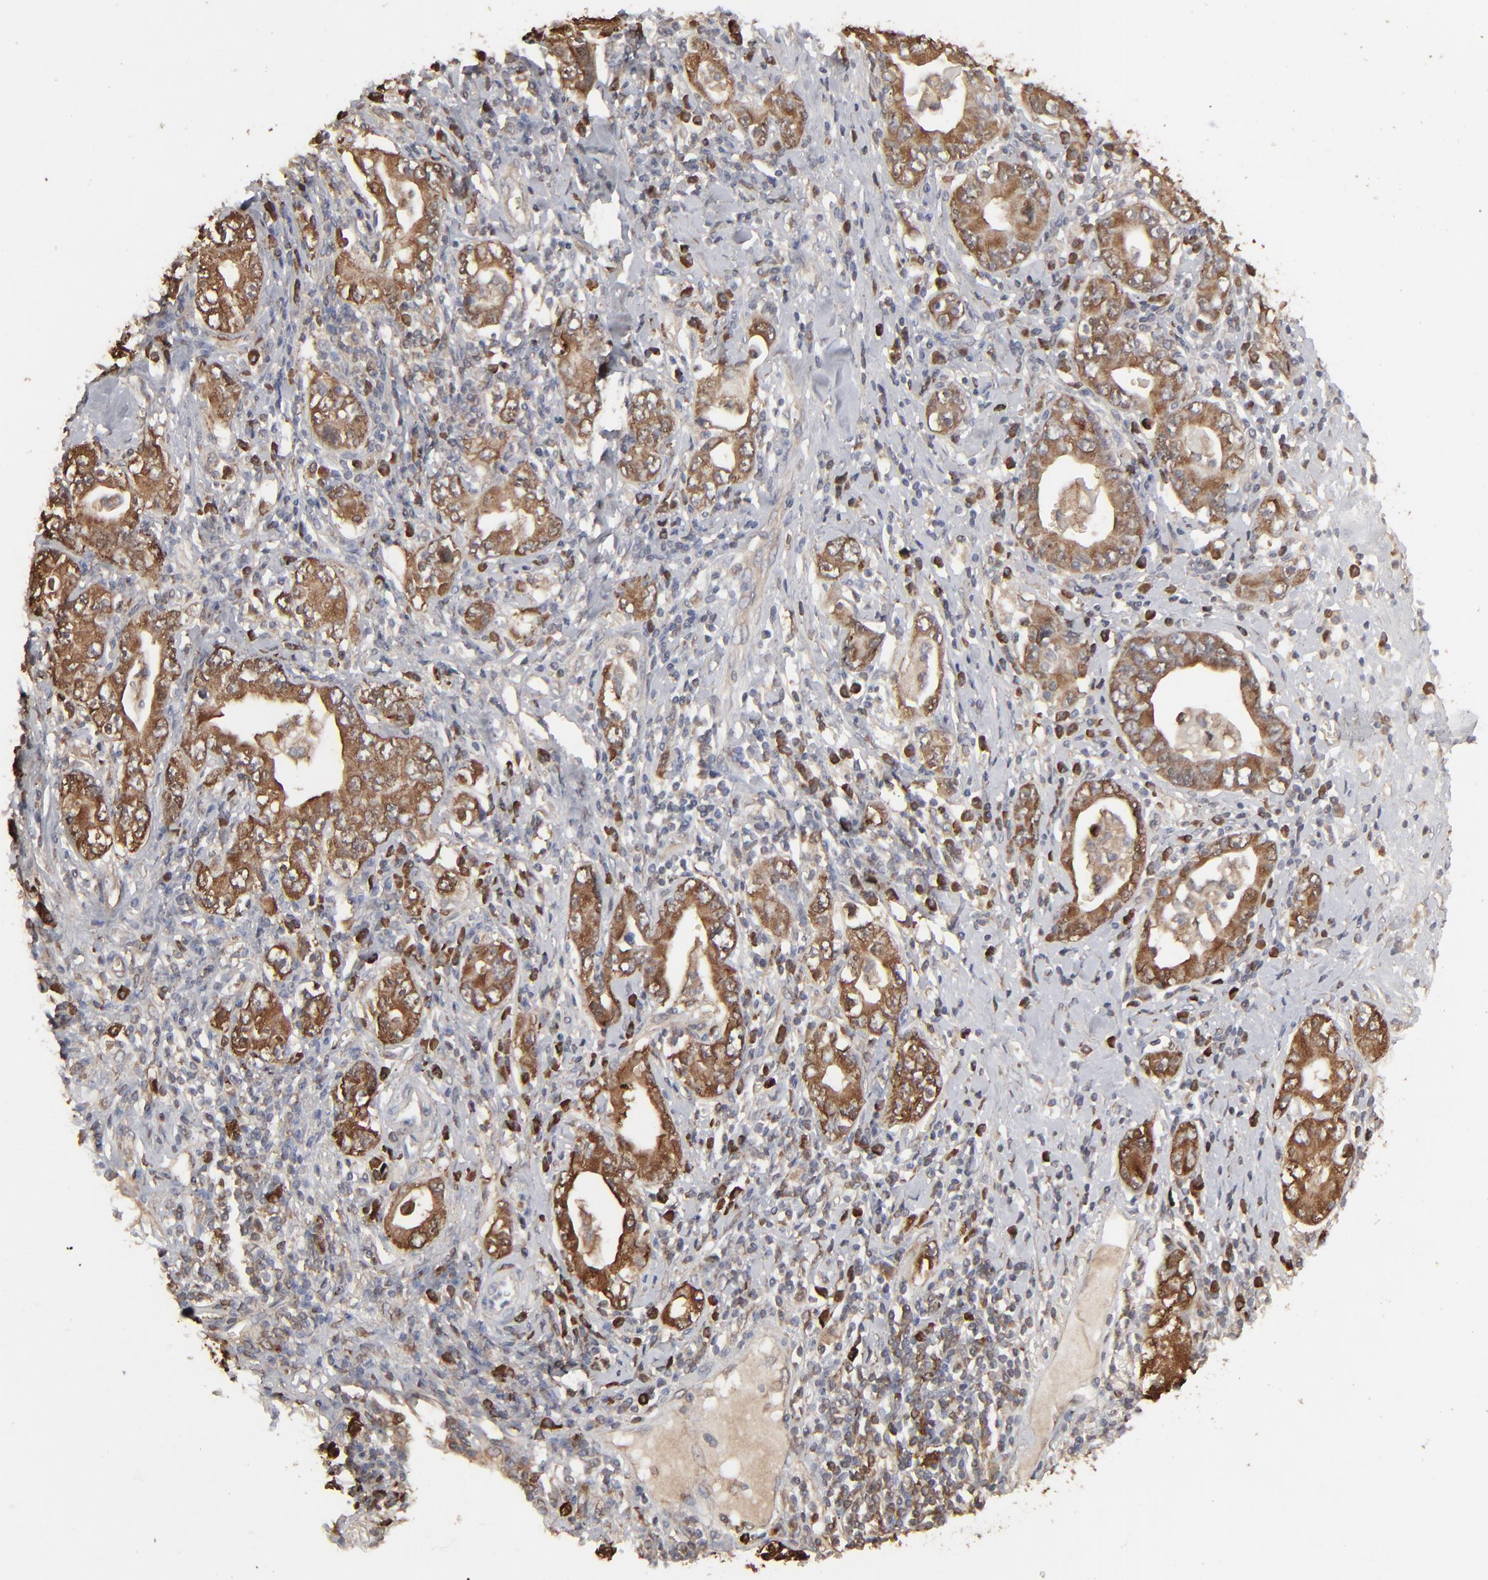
{"staining": {"intensity": "strong", "quantity": ">75%", "location": "cytoplasmic/membranous"}, "tissue": "stomach cancer", "cell_type": "Tumor cells", "image_type": "cancer", "snomed": [{"axis": "morphology", "description": "Adenocarcinoma, NOS"}, {"axis": "topography", "description": "Stomach, lower"}], "caption": "Protein staining reveals strong cytoplasmic/membranous staining in about >75% of tumor cells in adenocarcinoma (stomach).", "gene": "NME1-NME2", "patient": {"sex": "female", "age": 93}}